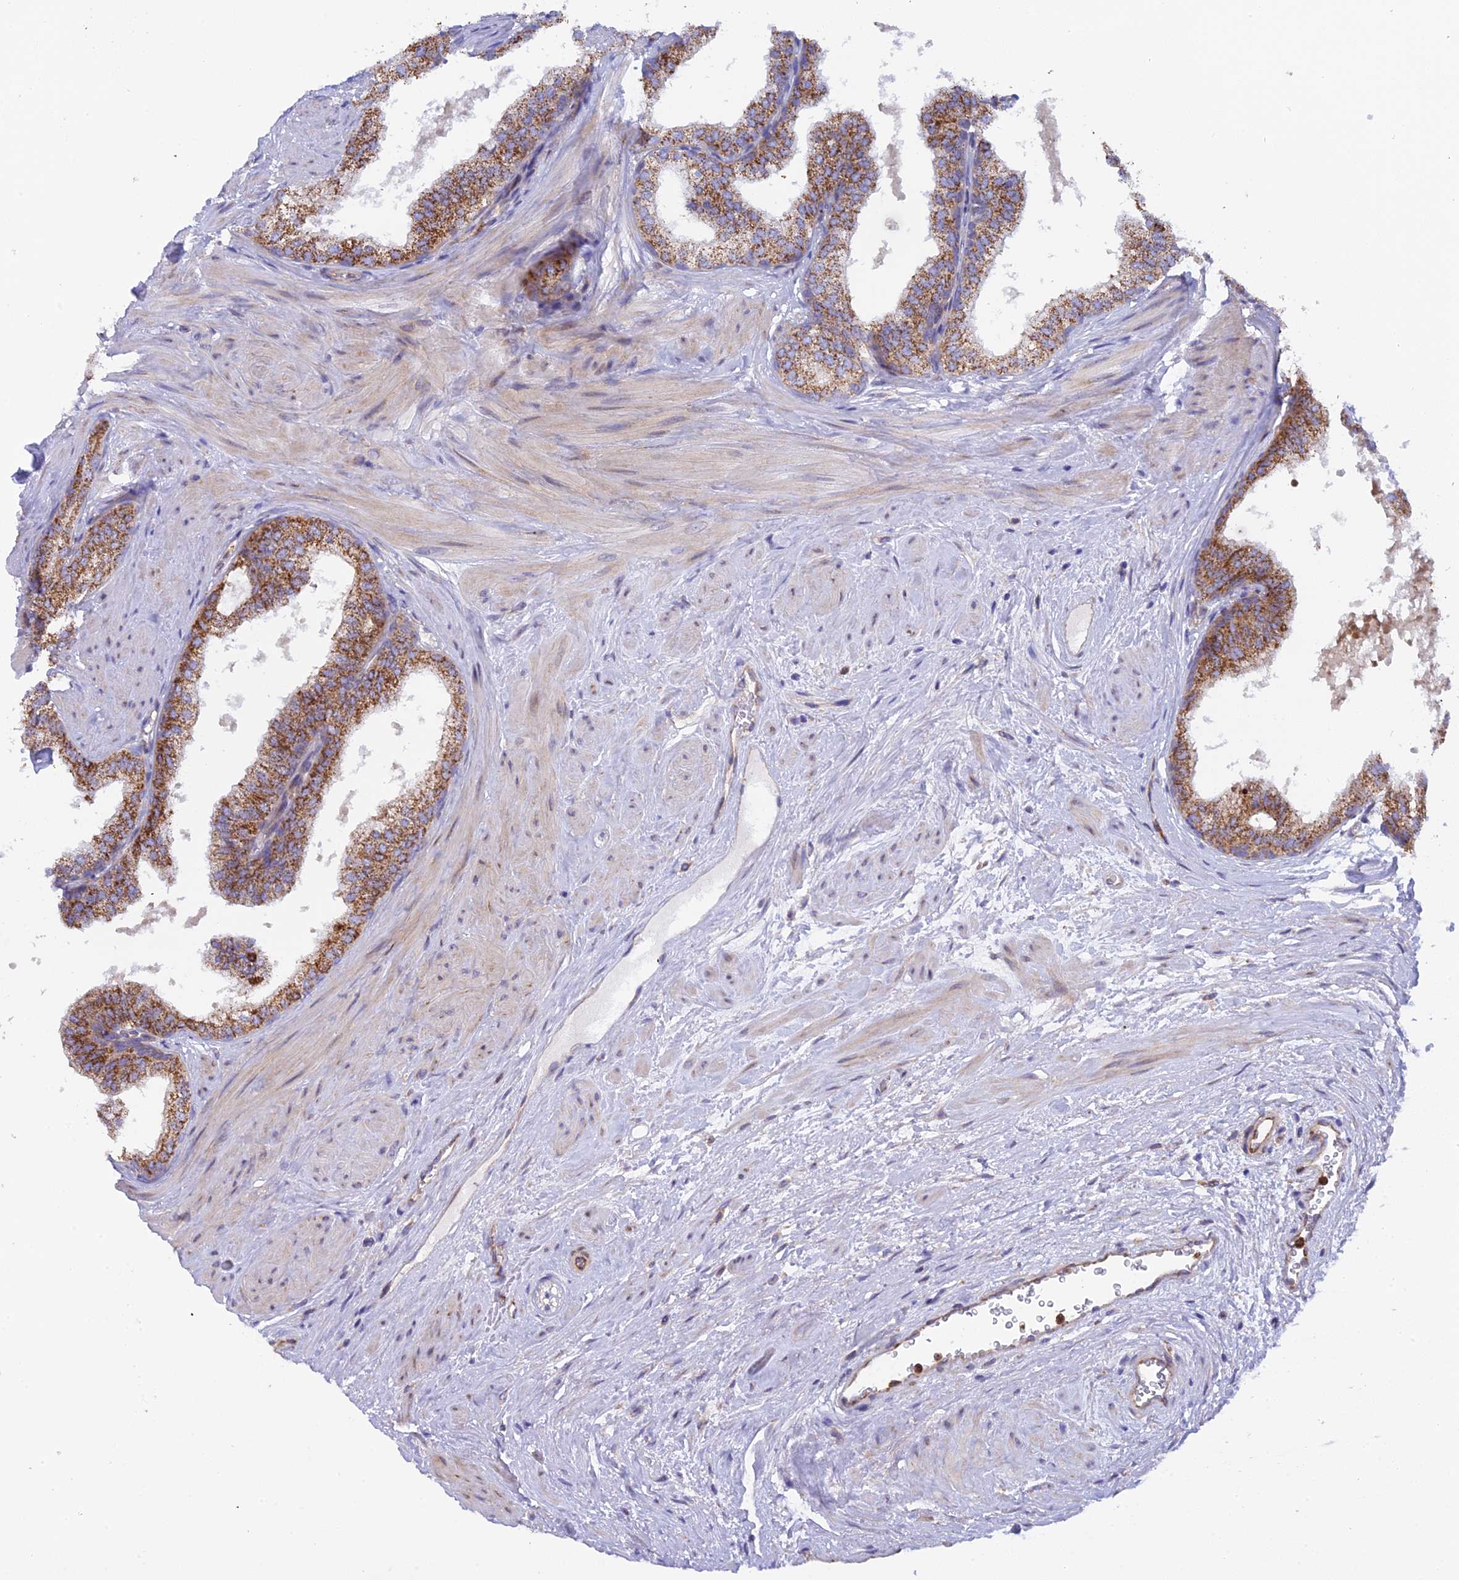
{"staining": {"intensity": "strong", "quantity": ">75%", "location": "cytoplasmic/membranous"}, "tissue": "prostate", "cell_type": "Glandular cells", "image_type": "normal", "snomed": [{"axis": "morphology", "description": "Normal tissue, NOS"}, {"axis": "topography", "description": "Prostate"}], "caption": "A high-resolution histopathology image shows IHC staining of unremarkable prostate, which displays strong cytoplasmic/membranous staining in about >75% of glandular cells. (DAB (3,3'-diaminobenzidine) = brown stain, brightfield microscopy at high magnification).", "gene": "CLCN7", "patient": {"sex": "male", "age": 60}}